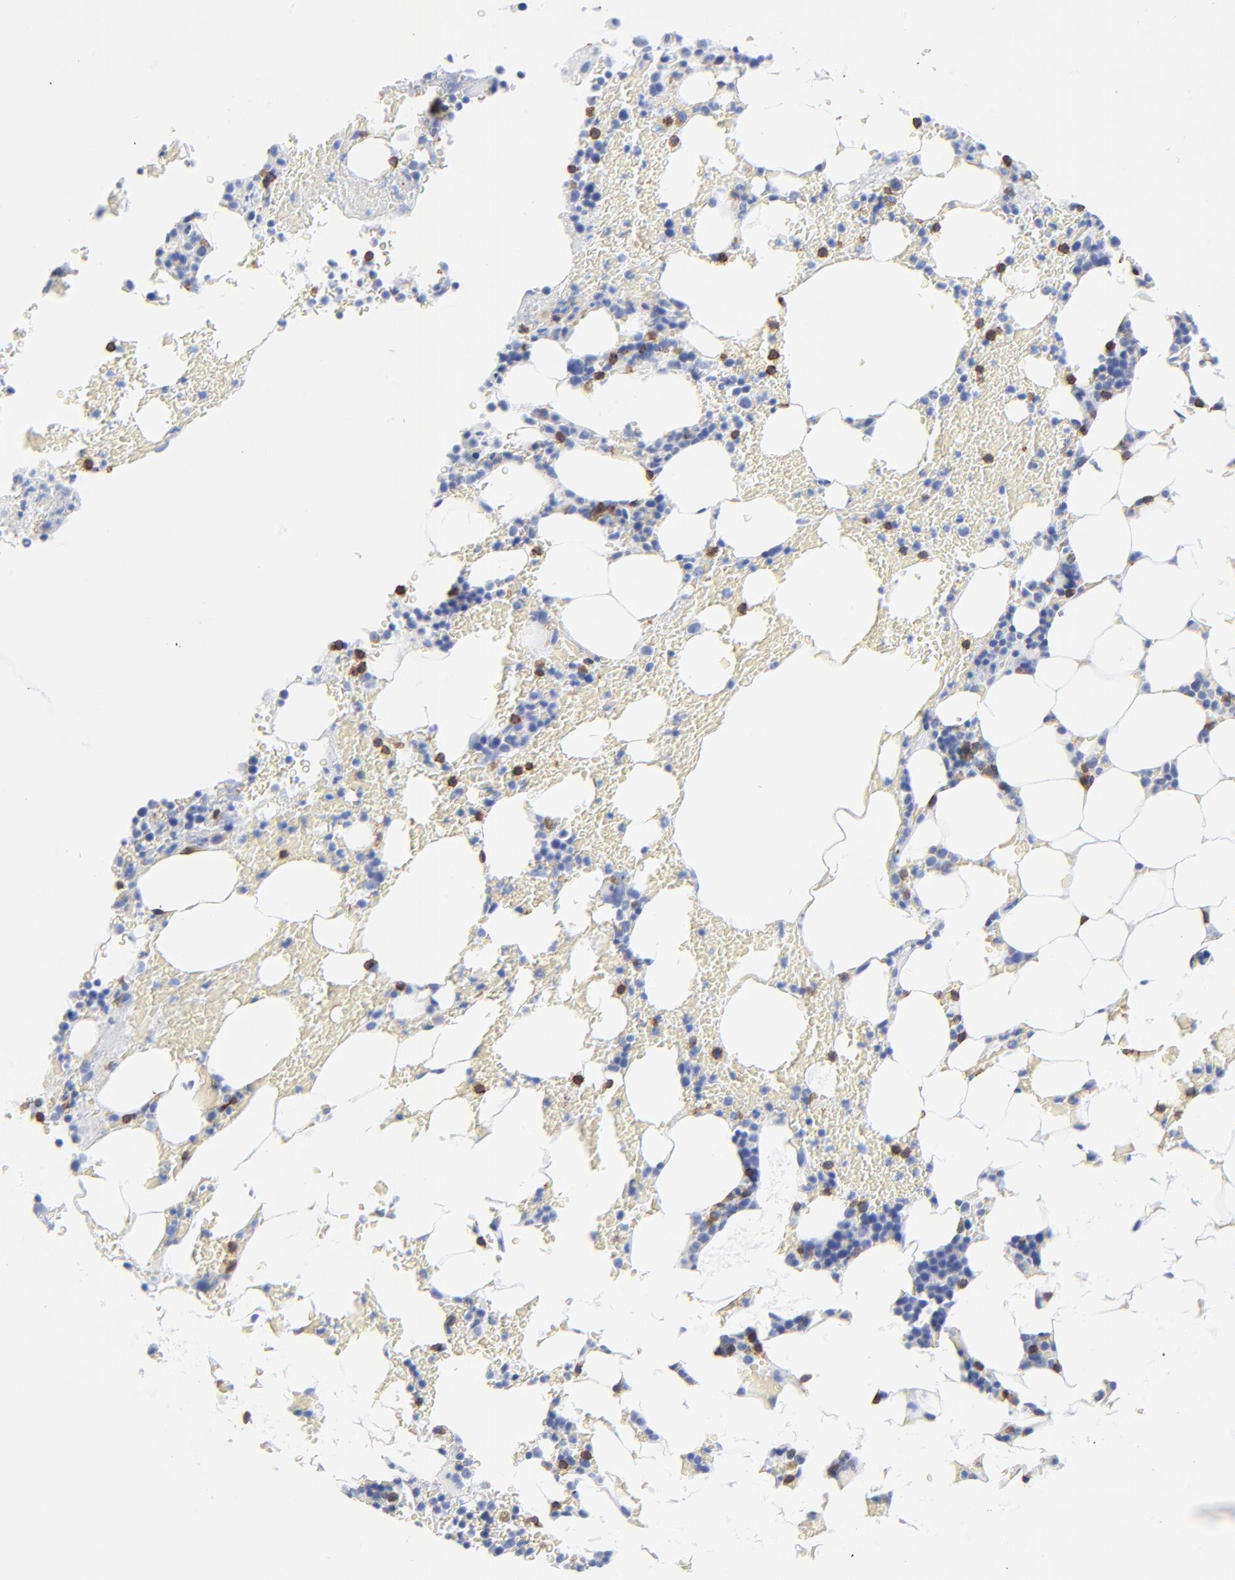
{"staining": {"intensity": "strong", "quantity": "<25%", "location": "cytoplasmic/membranous"}, "tissue": "bone marrow", "cell_type": "Hematopoietic cells", "image_type": "normal", "snomed": [{"axis": "morphology", "description": "Normal tissue, NOS"}, {"axis": "topography", "description": "Bone marrow"}], "caption": "Immunohistochemical staining of benign human bone marrow reveals strong cytoplasmic/membranous protein expression in approximately <25% of hematopoietic cells. (DAB IHC with brightfield microscopy, high magnification).", "gene": "LCK", "patient": {"sex": "female", "age": 73}}